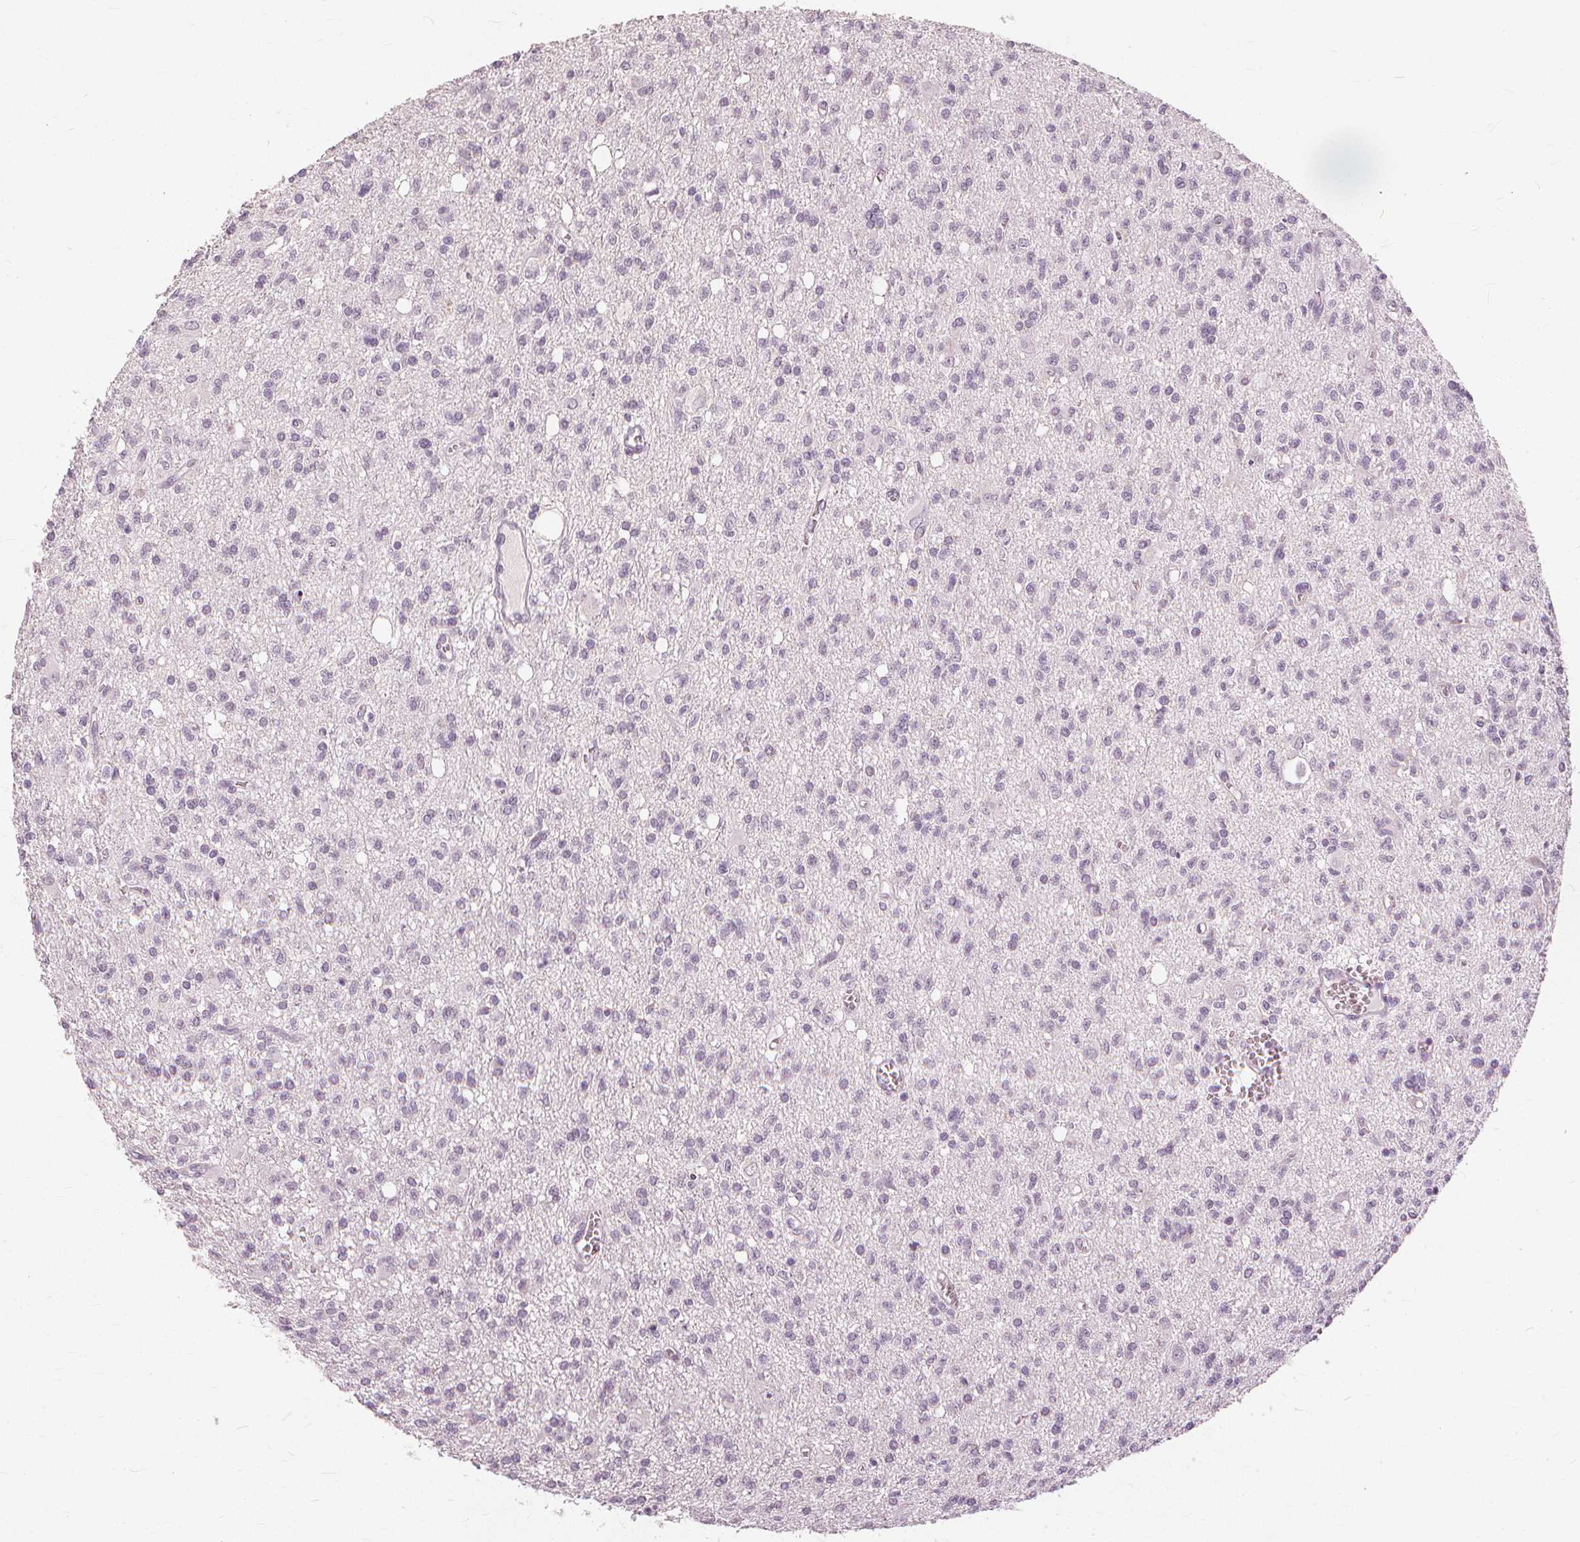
{"staining": {"intensity": "negative", "quantity": "none", "location": "none"}, "tissue": "glioma", "cell_type": "Tumor cells", "image_type": "cancer", "snomed": [{"axis": "morphology", "description": "Glioma, malignant, Low grade"}, {"axis": "topography", "description": "Brain"}], "caption": "Immunohistochemistry photomicrograph of neoplastic tissue: human glioma stained with DAB displays no significant protein positivity in tumor cells.", "gene": "SFTPD", "patient": {"sex": "male", "age": 64}}